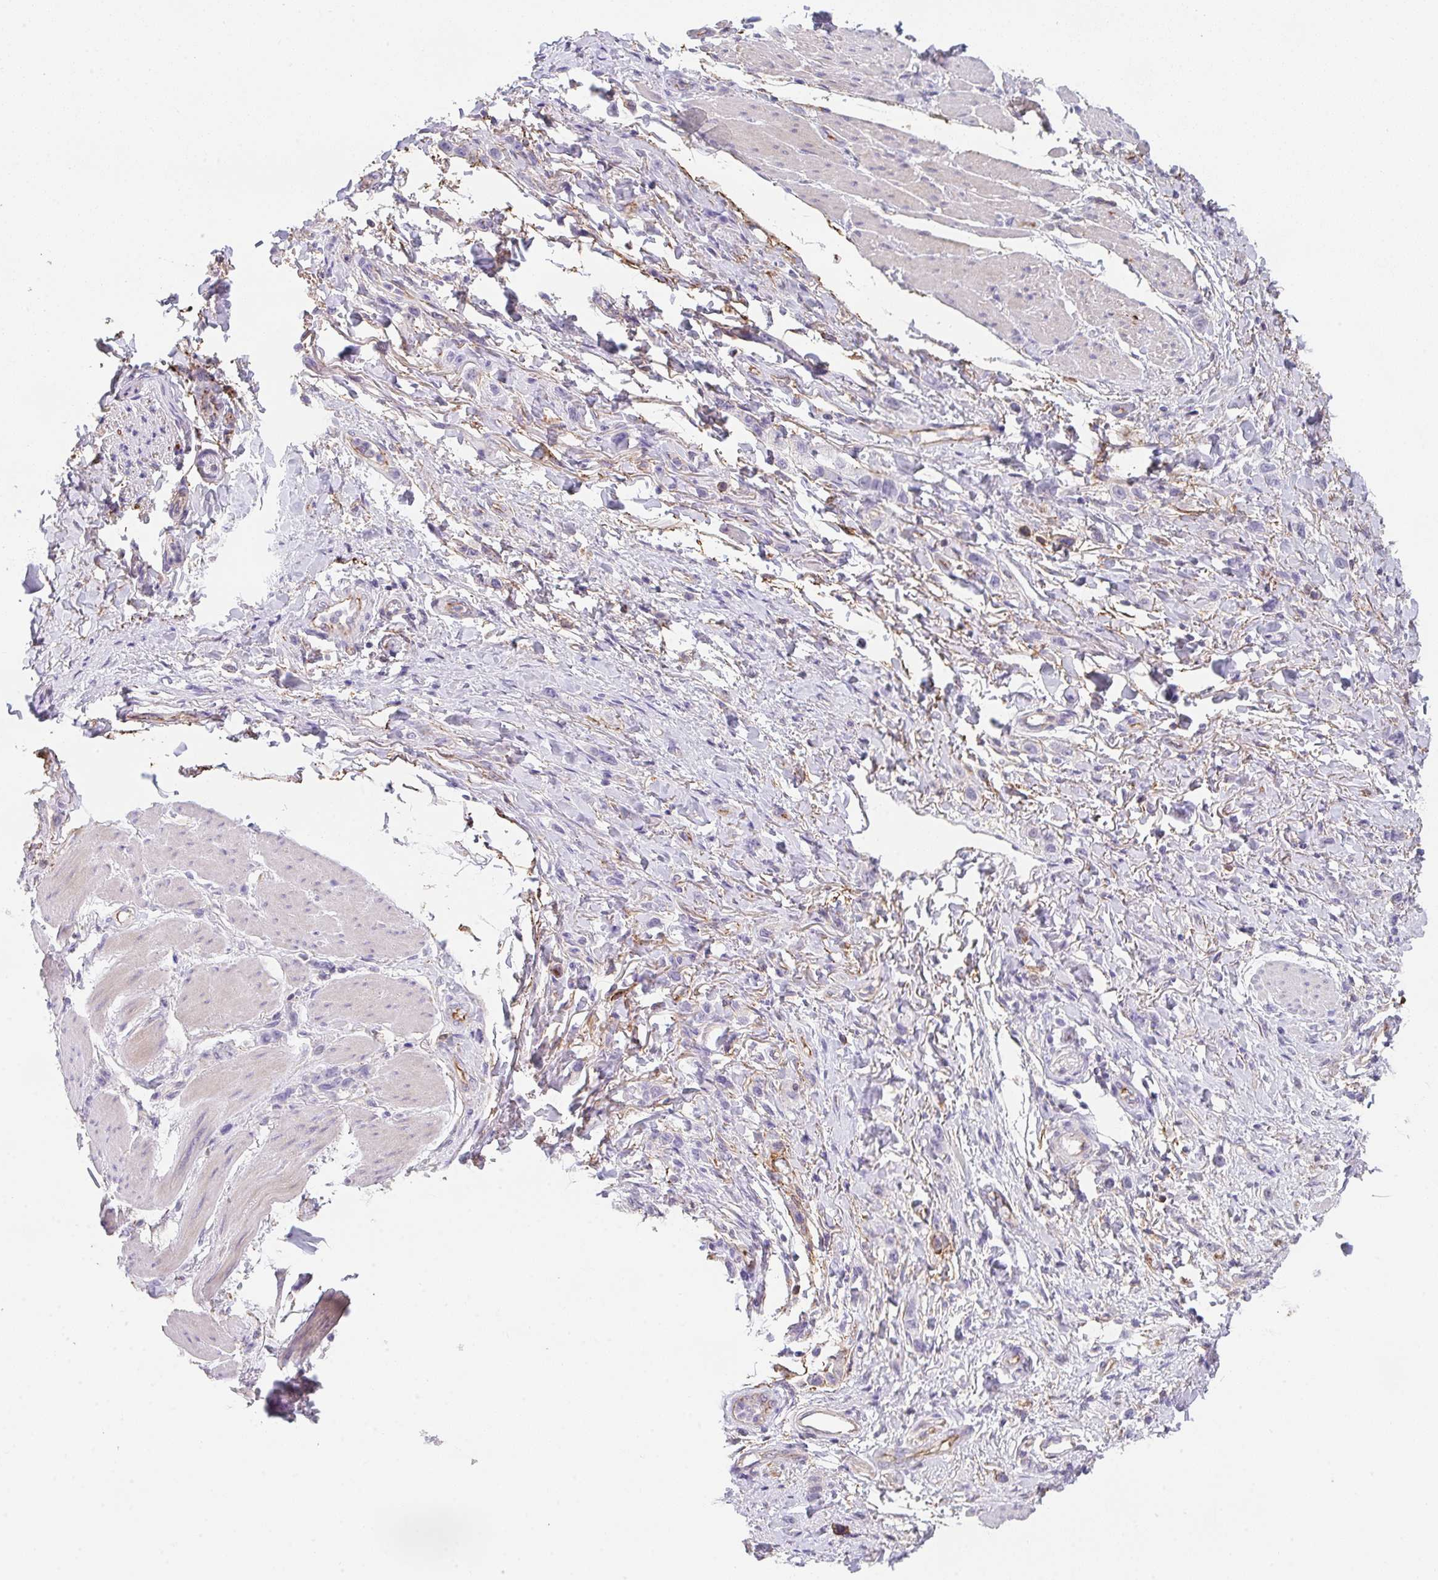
{"staining": {"intensity": "negative", "quantity": "none", "location": "none"}, "tissue": "stomach cancer", "cell_type": "Tumor cells", "image_type": "cancer", "snomed": [{"axis": "morphology", "description": "Adenocarcinoma, NOS"}, {"axis": "topography", "description": "Stomach"}], "caption": "Micrograph shows no significant protein positivity in tumor cells of stomach adenocarcinoma.", "gene": "DBN1", "patient": {"sex": "female", "age": 65}}